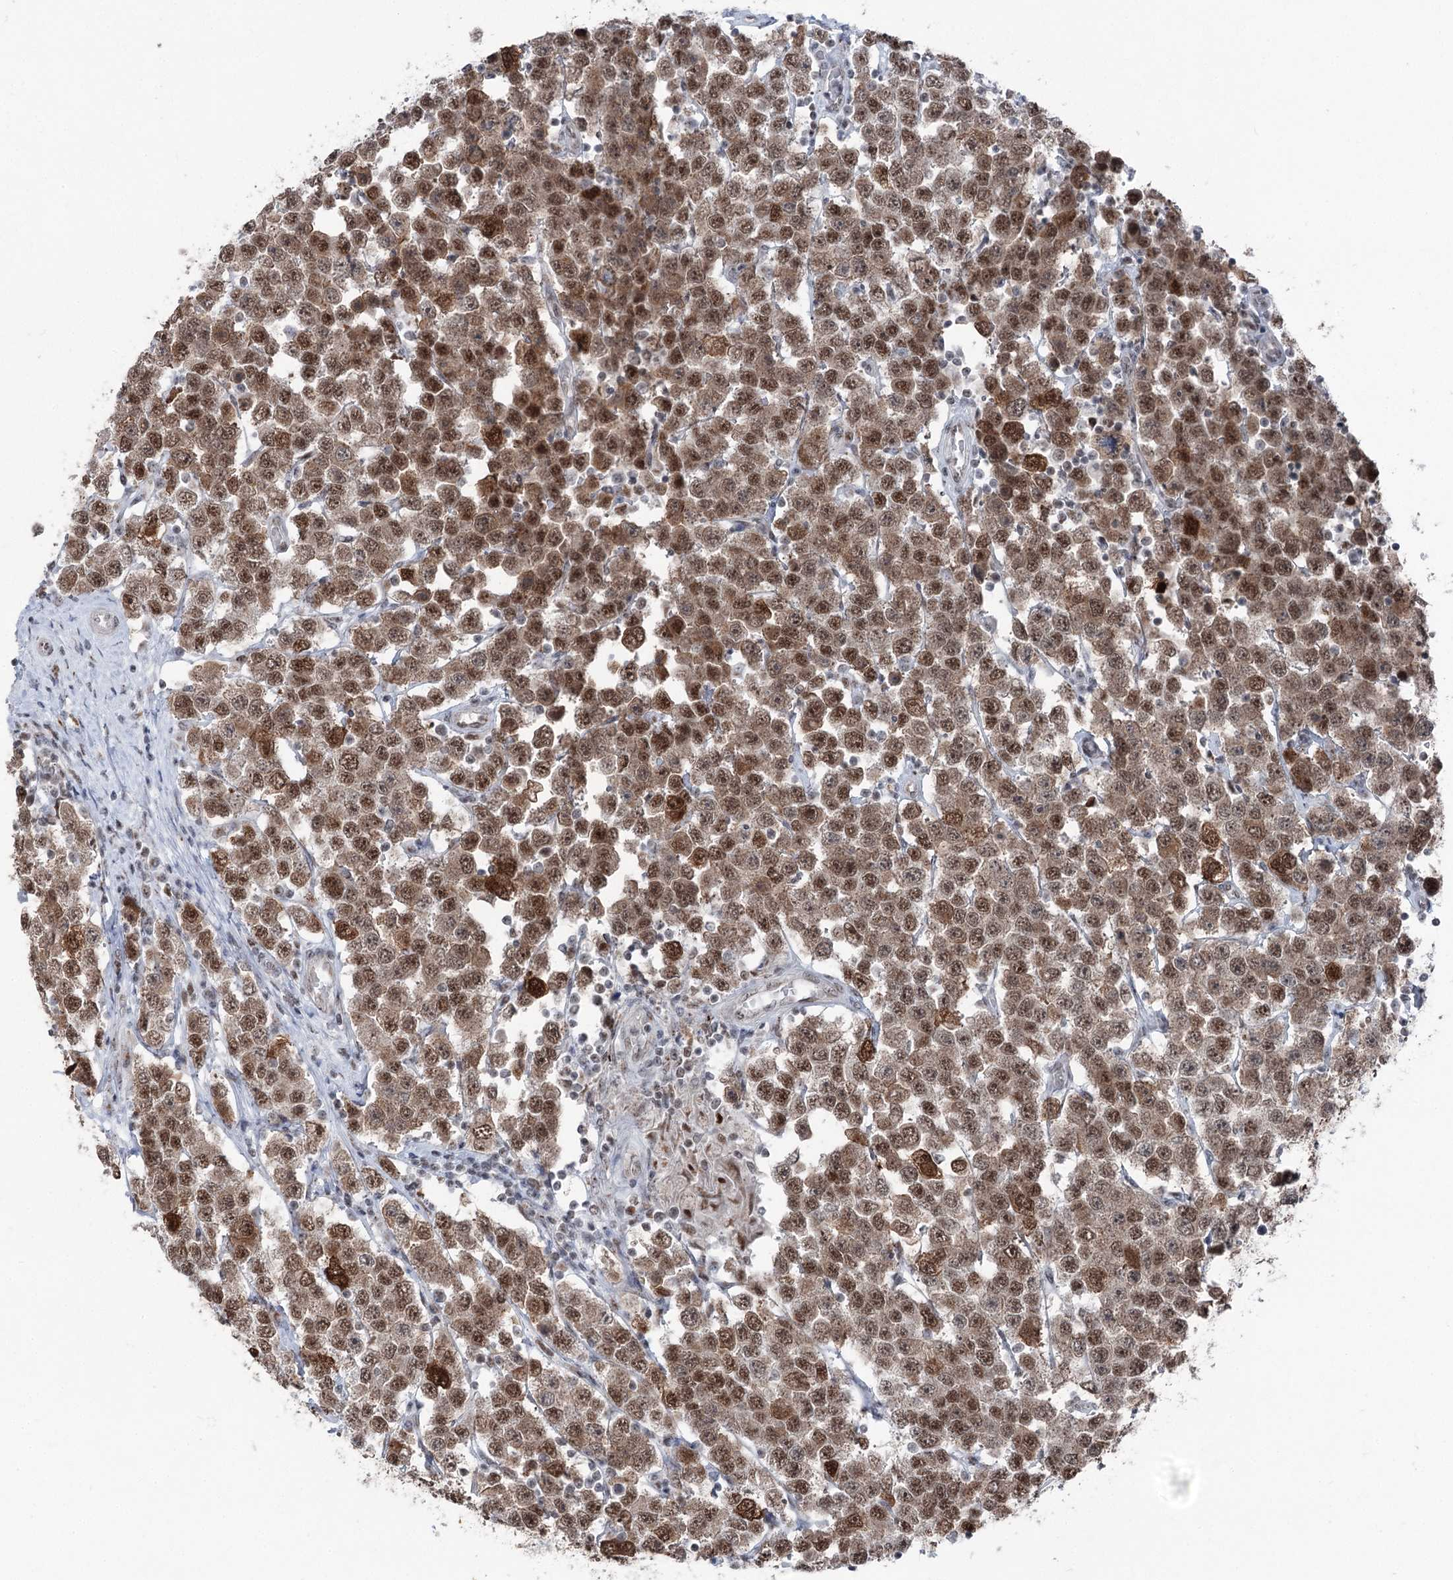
{"staining": {"intensity": "moderate", "quantity": ">75%", "location": "nuclear"}, "tissue": "testis cancer", "cell_type": "Tumor cells", "image_type": "cancer", "snomed": [{"axis": "morphology", "description": "Seminoma, NOS"}, {"axis": "topography", "description": "Testis"}], "caption": "Human seminoma (testis) stained for a protein (brown) reveals moderate nuclear positive positivity in about >75% of tumor cells.", "gene": "ZCCHC8", "patient": {"sex": "male", "age": 28}}